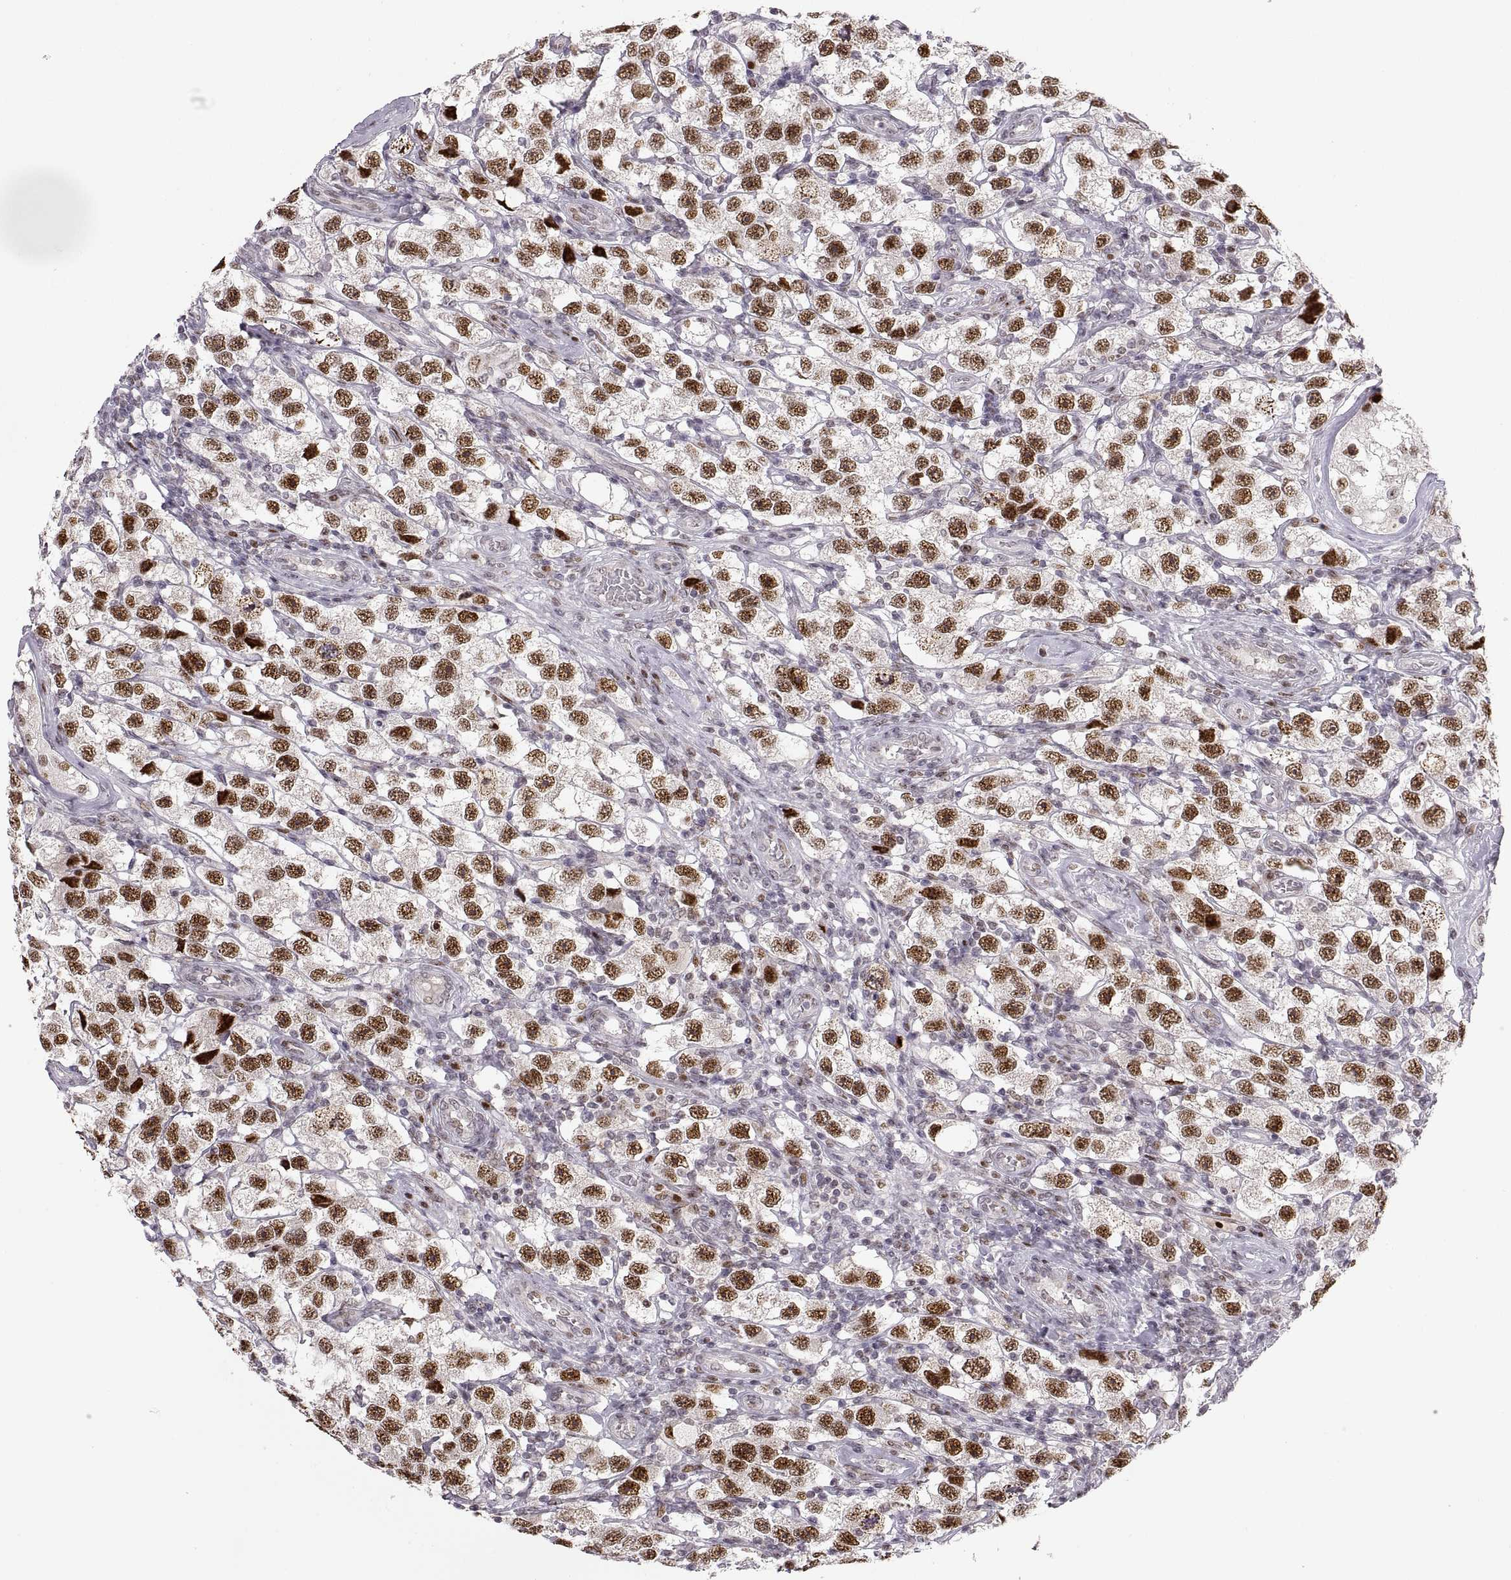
{"staining": {"intensity": "strong", "quantity": ">75%", "location": "nuclear"}, "tissue": "testis cancer", "cell_type": "Tumor cells", "image_type": "cancer", "snomed": [{"axis": "morphology", "description": "Seminoma, NOS"}, {"axis": "topography", "description": "Testis"}], "caption": "High-power microscopy captured an immunohistochemistry (IHC) micrograph of seminoma (testis), revealing strong nuclear staining in about >75% of tumor cells. The staining was performed using DAB (3,3'-diaminobenzidine) to visualize the protein expression in brown, while the nuclei were stained in blue with hematoxylin (Magnification: 20x).", "gene": "SNAI1", "patient": {"sex": "male", "age": 26}}